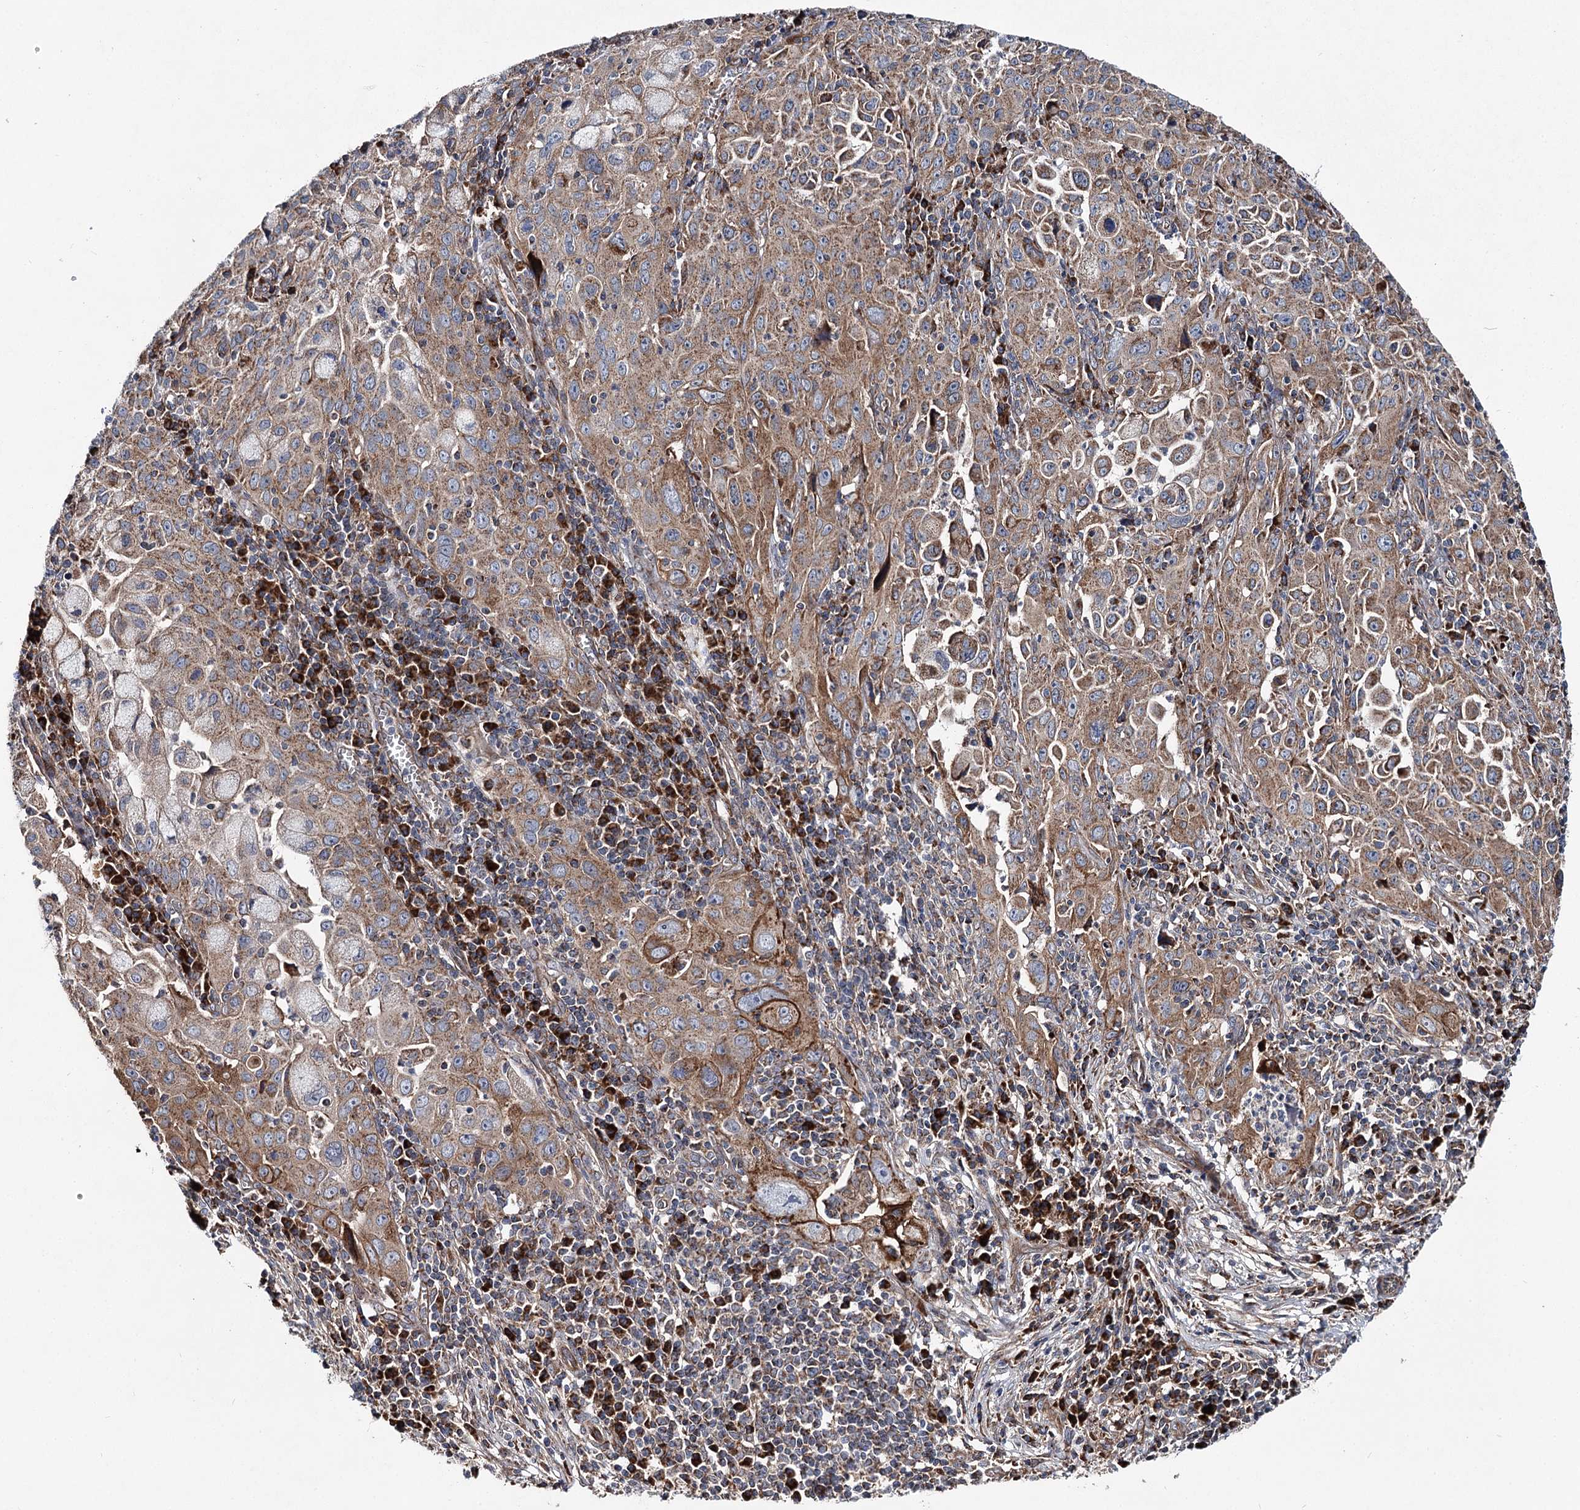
{"staining": {"intensity": "moderate", "quantity": "25%-75%", "location": "cytoplasmic/membranous"}, "tissue": "cervical cancer", "cell_type": "Tumor cells", "image_type": "cancer", "snomed": [{"axis": "morphology", "description": "Squamous cell carcinoma, NOS"}, {"axis": "topography", "description": "Cervix"}], "caption": "Moderate cytoplasmic/membranous protein positivity is present in approximately 25%-75% of tumor cells in cervical cancer.", "gene": "MSANTD2", "patient": {"sex": "female", "age": 42}}